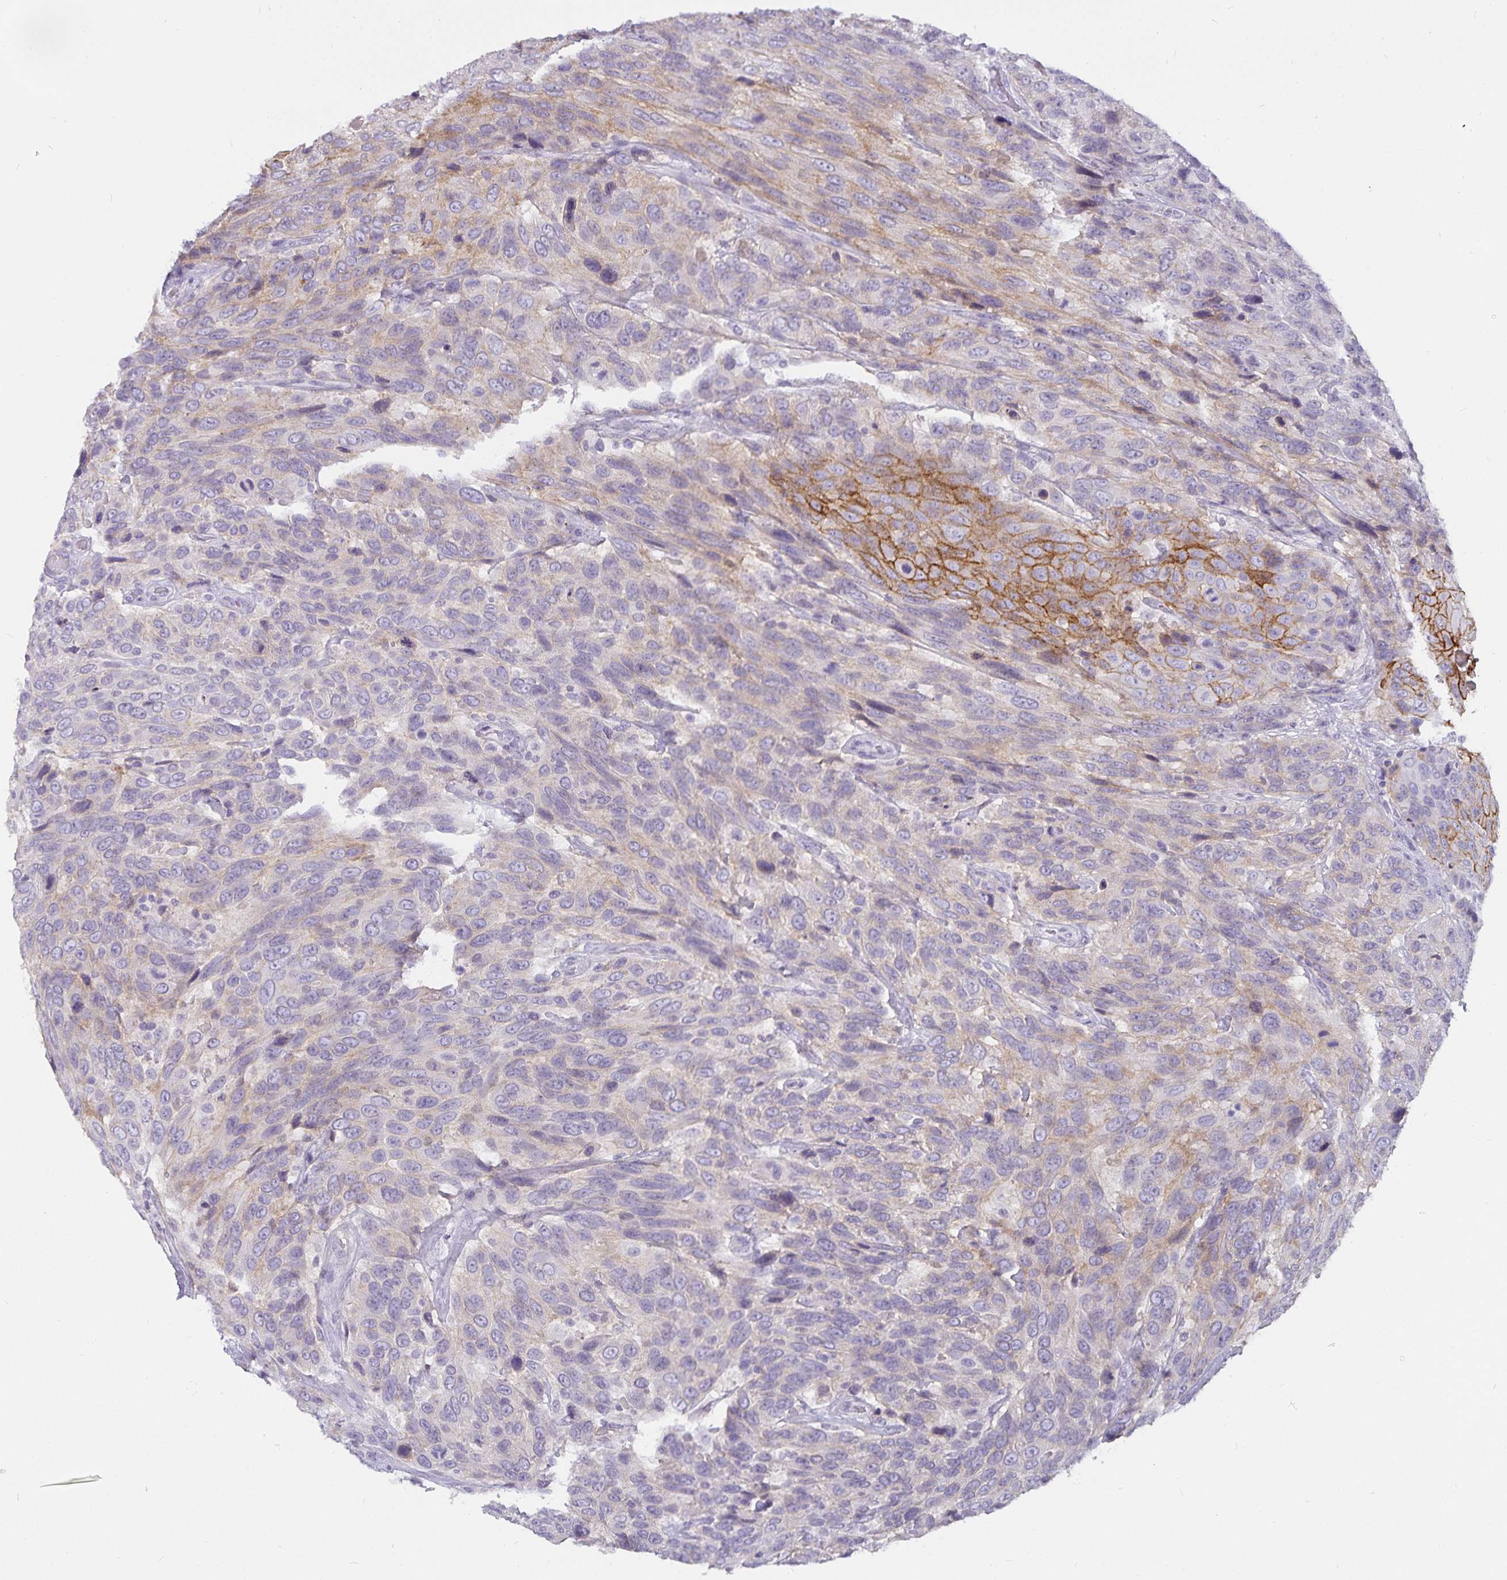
{"staining": {"intensity": "moderate", "quantity": "<25%", "location": "cytoplasmic/membranous"}, "tissue": "urothelial cancer", "cell_type": "Tumor cells", "image_type": "cancer", "snomed": [{"axis": "morphology", "description": "Urothelial carcinoma, High grade"}, {"axis": "topography", "description": "Urinary bladder"}], "caption": "Human high-grade urothelial carcinoma stained for a protein (brown) shows moderate cytoplasmic/membranous positive staining in about <25% of tumor cells.", "gene": "CA12", "patient": {"sex": "female", "age": 70}}